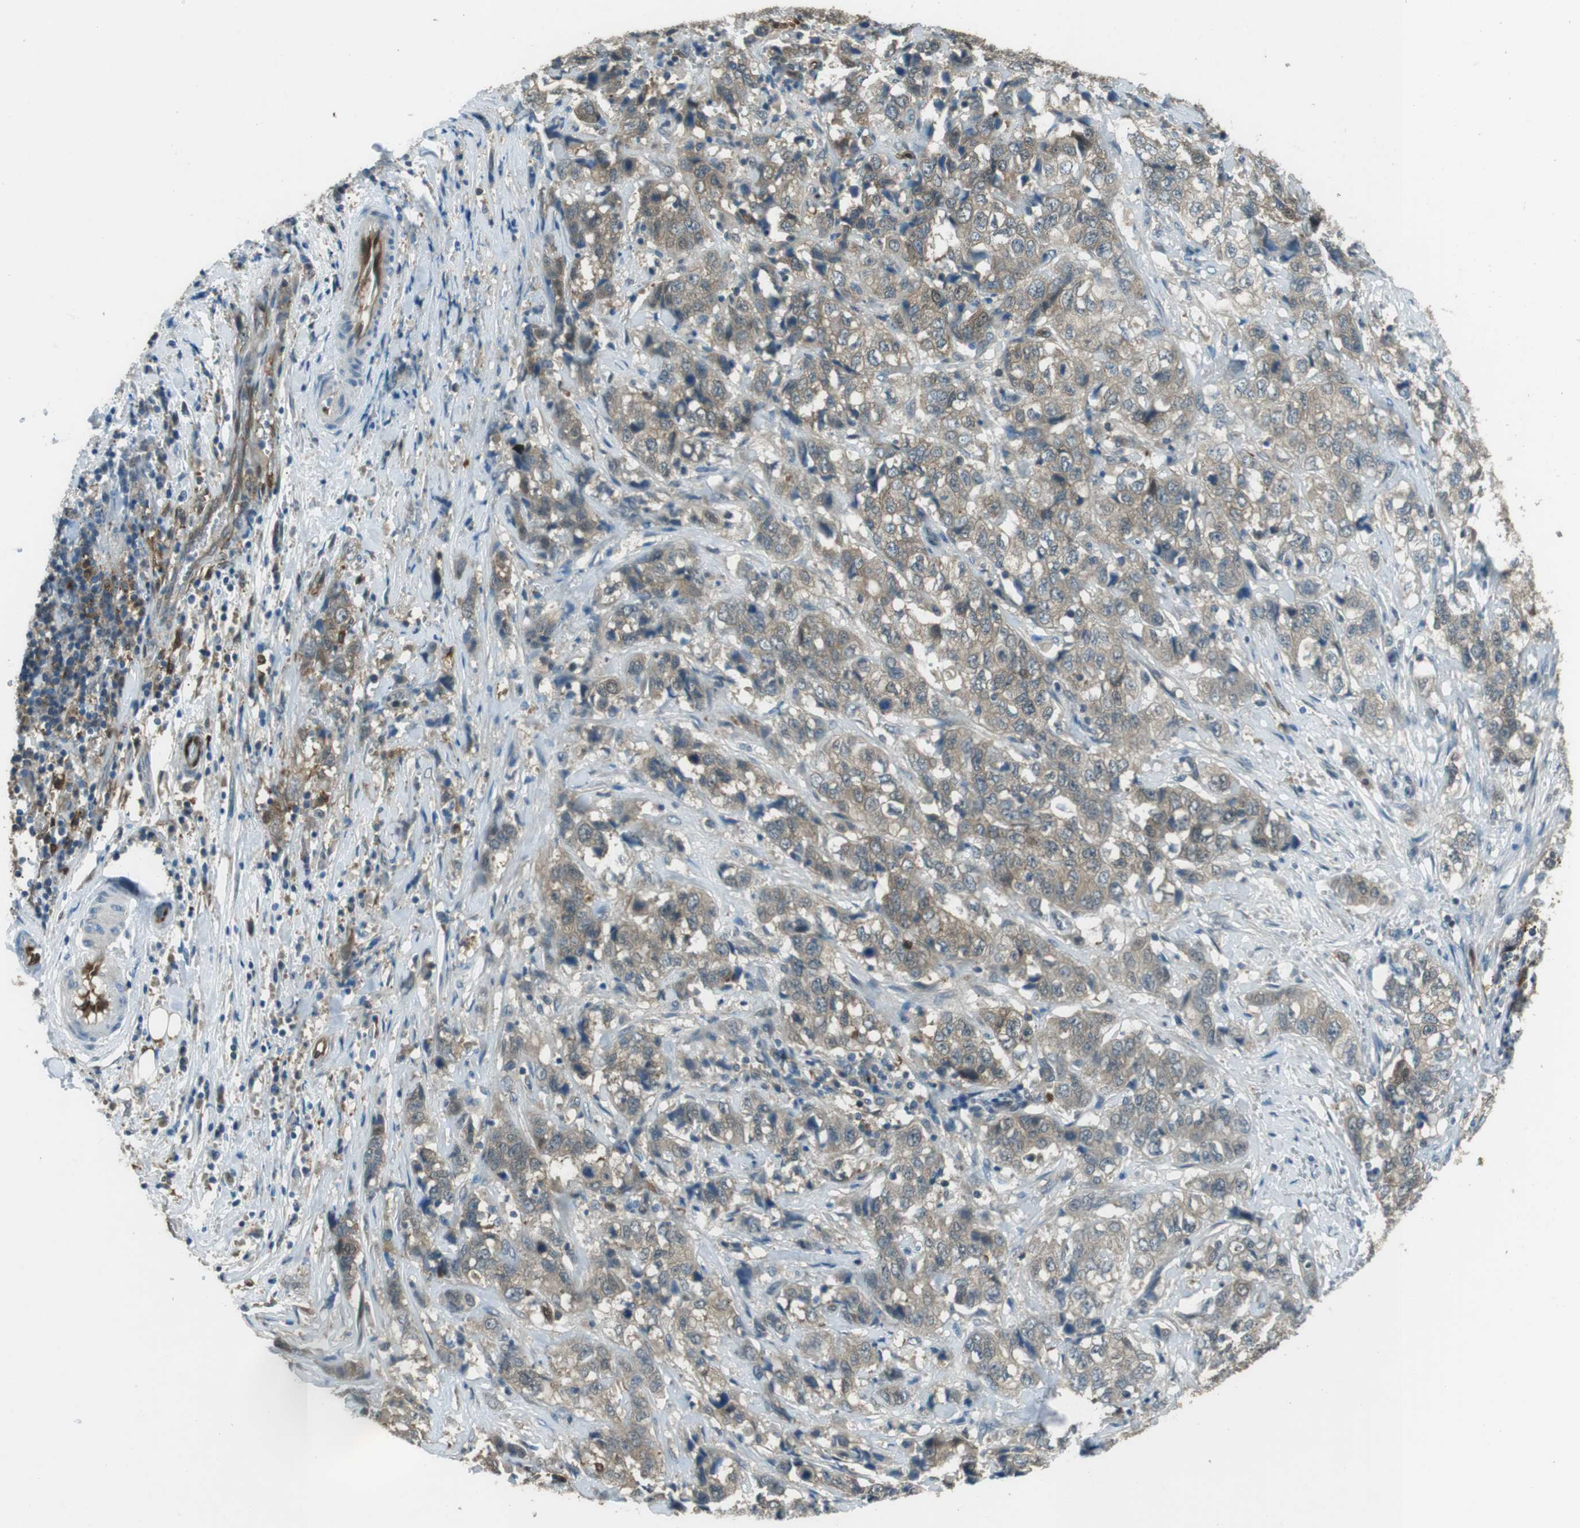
{"staining": {"intensity": "weak", "quantity": ">75%", "location": "cytoplasmic/membranous"}, "tissue": "stomach cancer", "cell_type": "Tumor cells", "image_type": "cancer", "snomed": [{"axis": "morphology", "description": "Adenocarcinoma, NOS"}, {"axis": "topography", "description": "Stomach"}], "caption": "Human stomach cancer stained with a brown dye displays weak cytoplasmic/membranous positive staining in about >75% of tumor cells.", "gene": "MFAP3", "patient": {"sex": "male", "age": 48}}